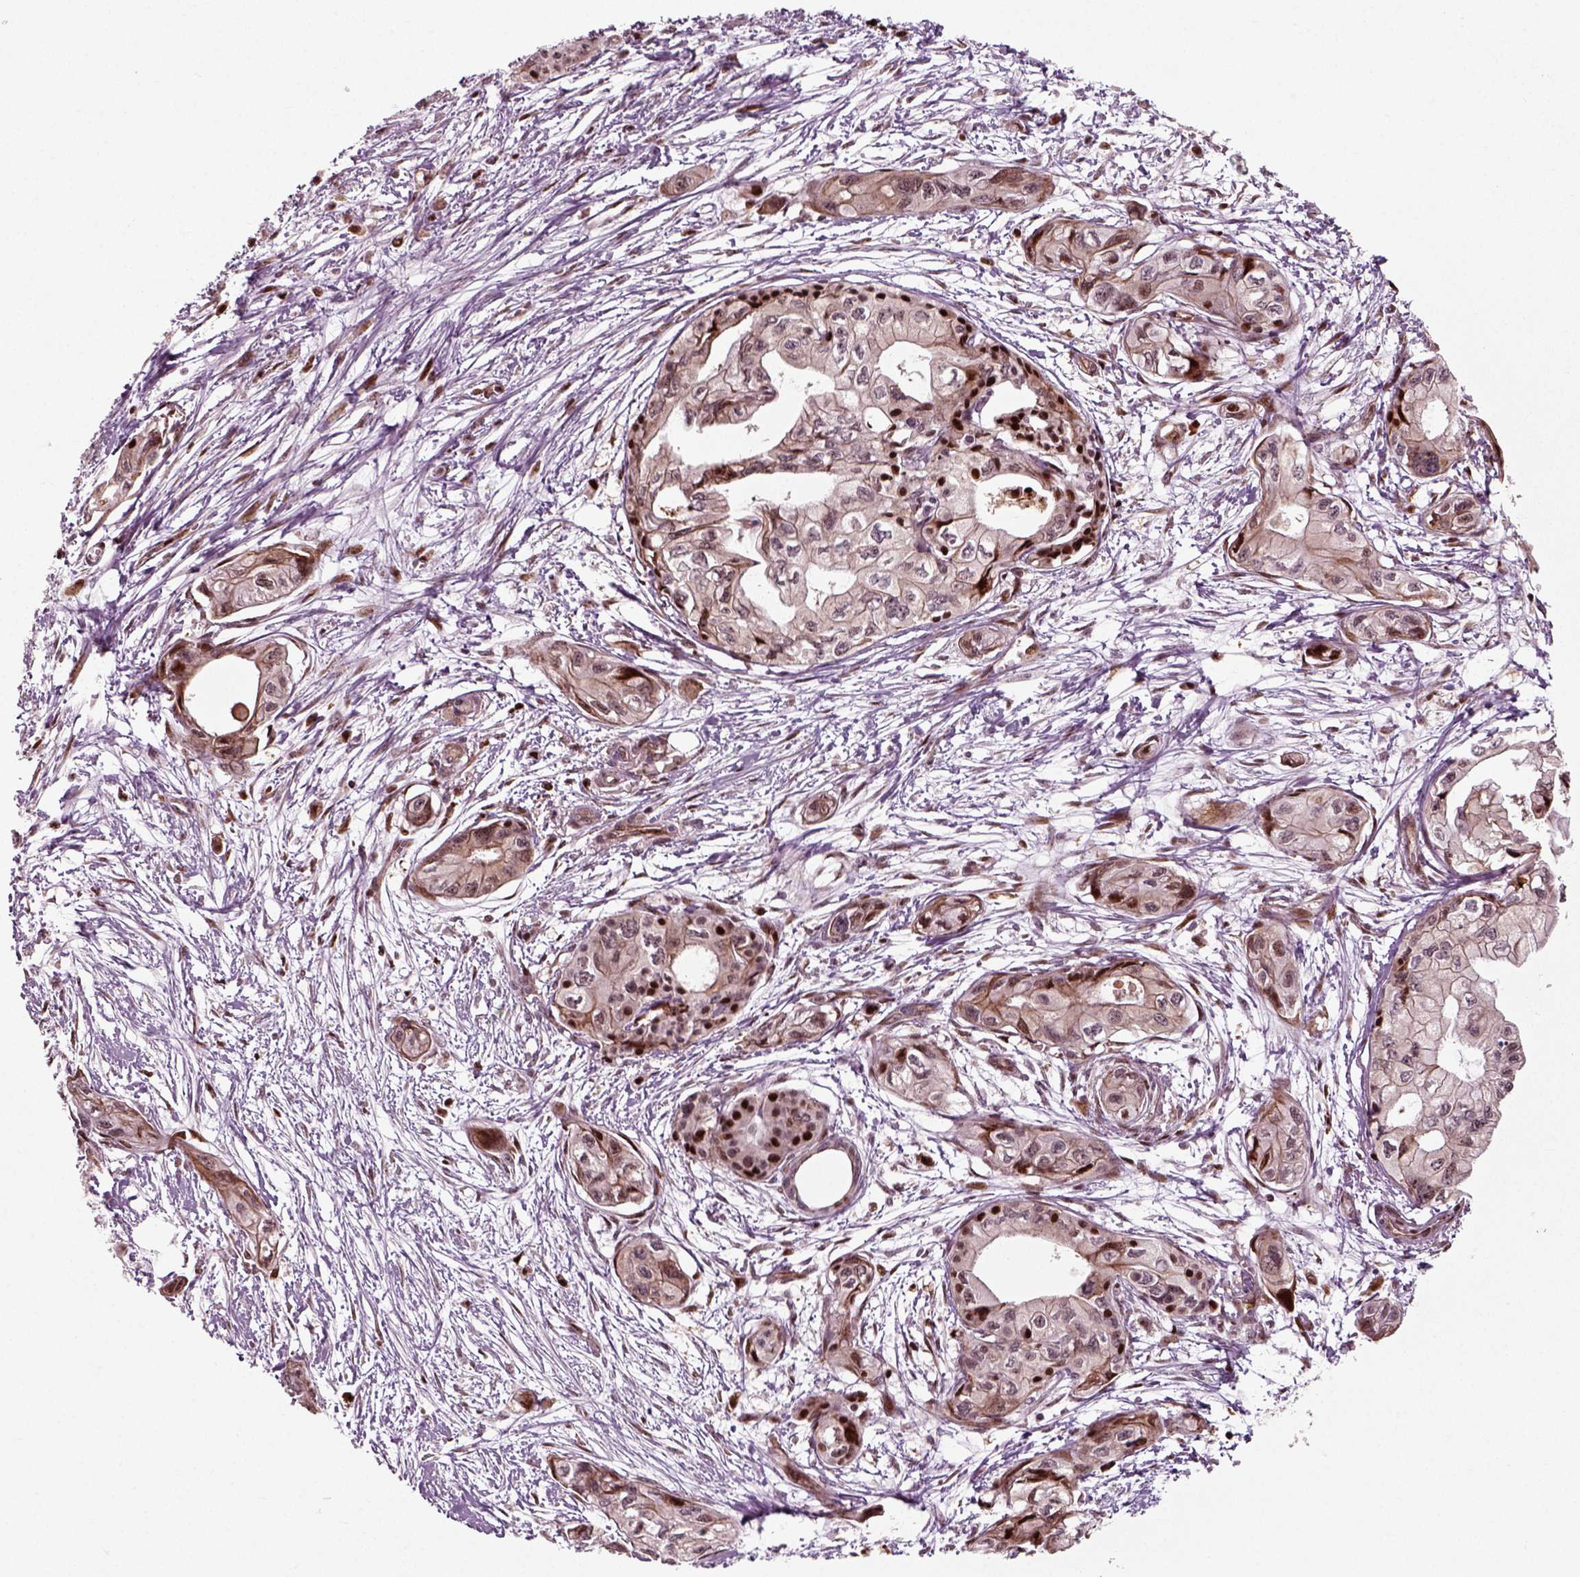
{"staining": {"intensity": "strong", "quantity": "<25%", "location": "nuclear"}, "tissue": "pancreatic cancer", "cell_type": "Tumor cells", "image_type": "cancer", "snomed": [{"axis": "morphology", "description": "Adenocarcinoma, NOS"}, {"axis": "topography", "description": "Pancreas"}], "caption": "Immunohistochemistry (IHC) of human pancreatic cancer (adenocarcinoma) exhibits medium levels of strong nuclear positivity in about <25% of tumor cells. Ihc stains the protein in brown and the nuclei are stained blue.", "gene": "CDC14A", "patient": {"sex": "female", "age": 76}}